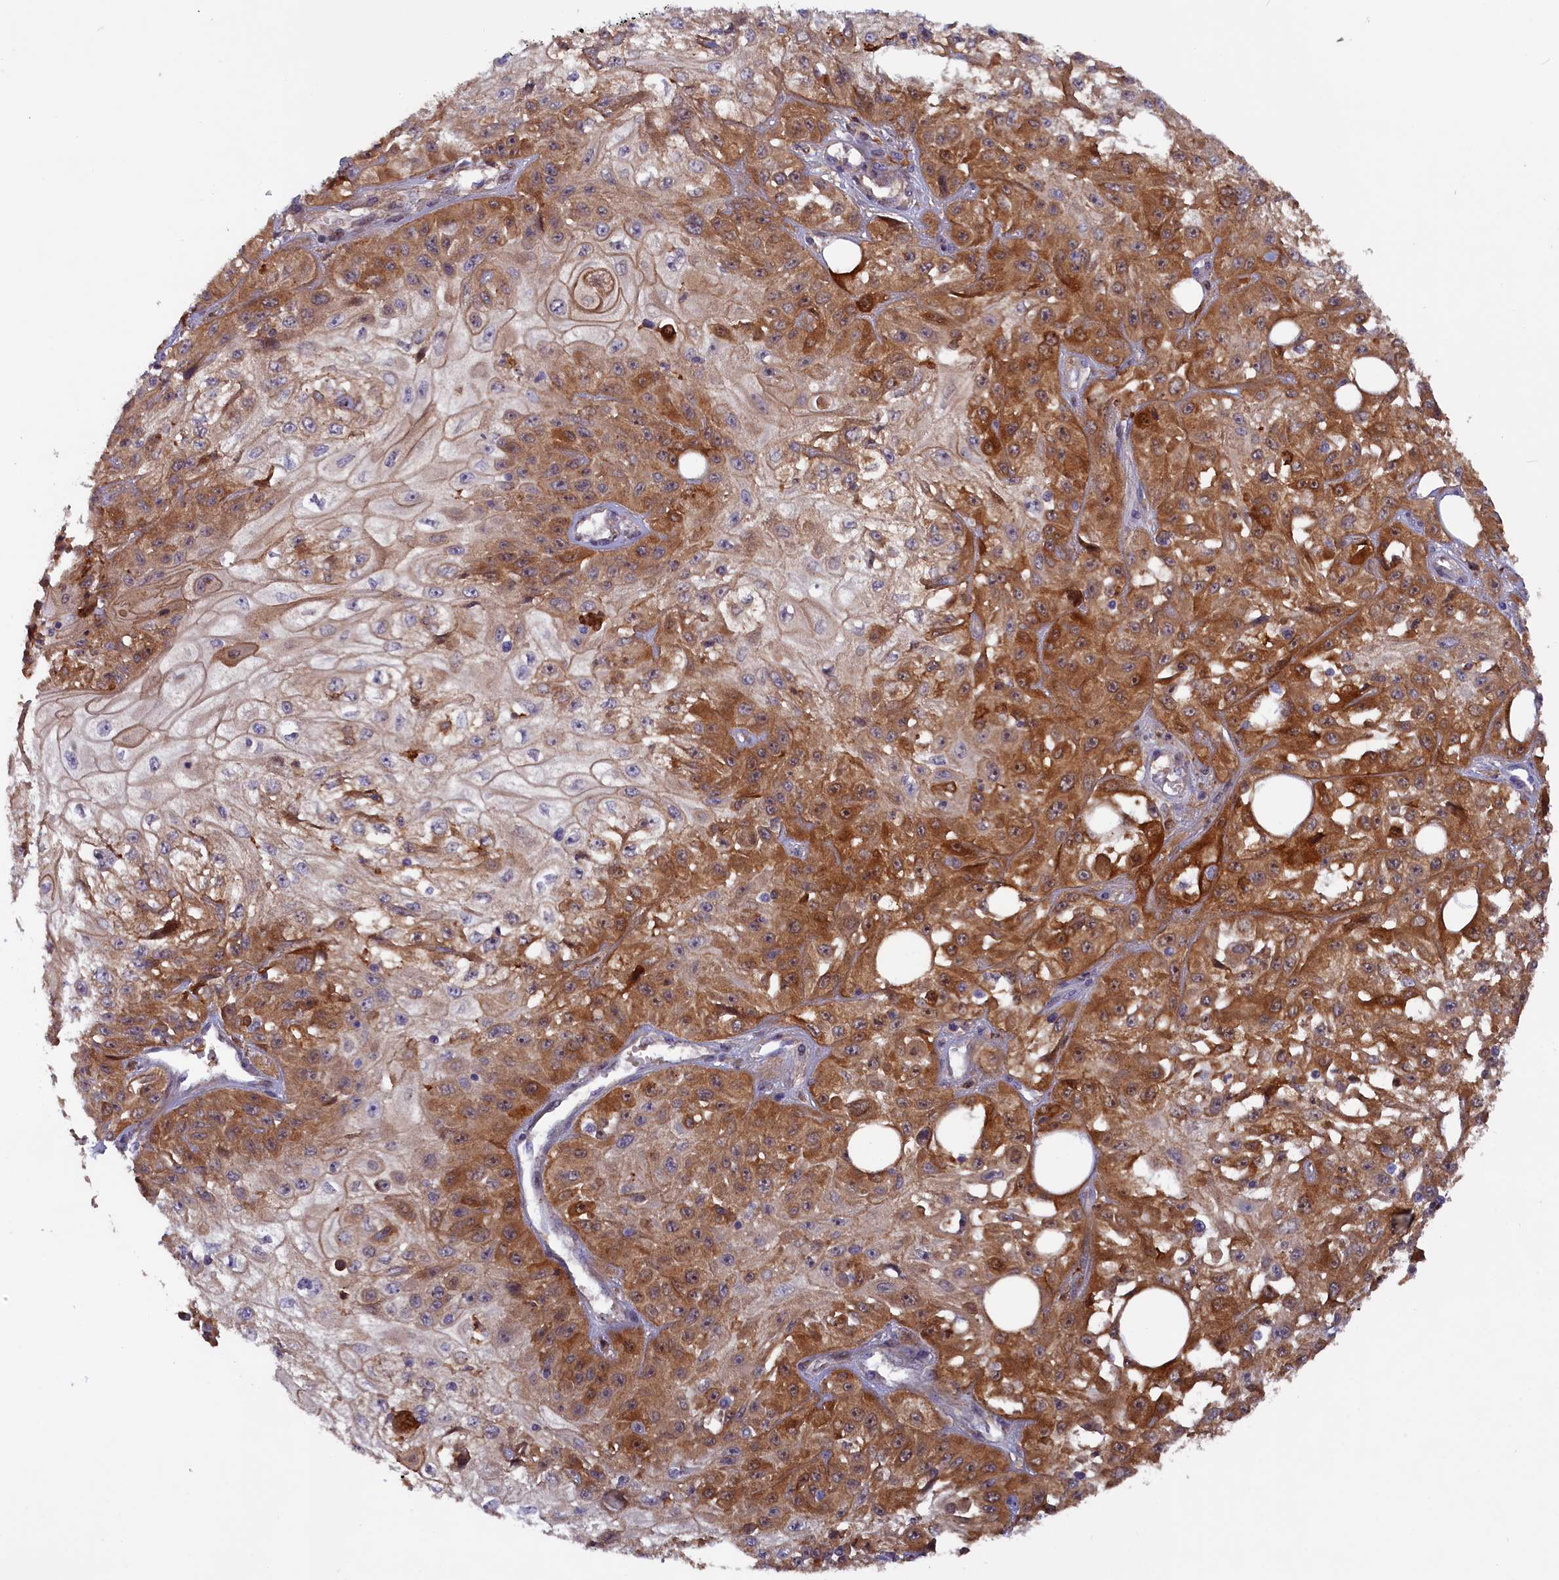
{"staining": {"intensity": "moderate", "quantity": ">75%", "location": "cytoplasmic/membranous"}, "tissue": "skin cancer", "cell_type": "Tumor cells", "image_type": "cancer", "snomed": [{"axis": "morphology", "description": "Squamous cell carcinoma, NOS"}, {"axis": "morphology", "description": "Squamous cell carcinoma, metastatic, NOS"}, {"axis": "topography", "description": "Skin"}, {"axis": "topography", "description": "Lymph node"}], "caption": "Moderate cytoplasmic/membranous expression for a protein is seen in about >75% of tumor cells of skin cancer using IHC.", "gene": "FERMT1", "patient": {"sex": "male", "age": 75}}